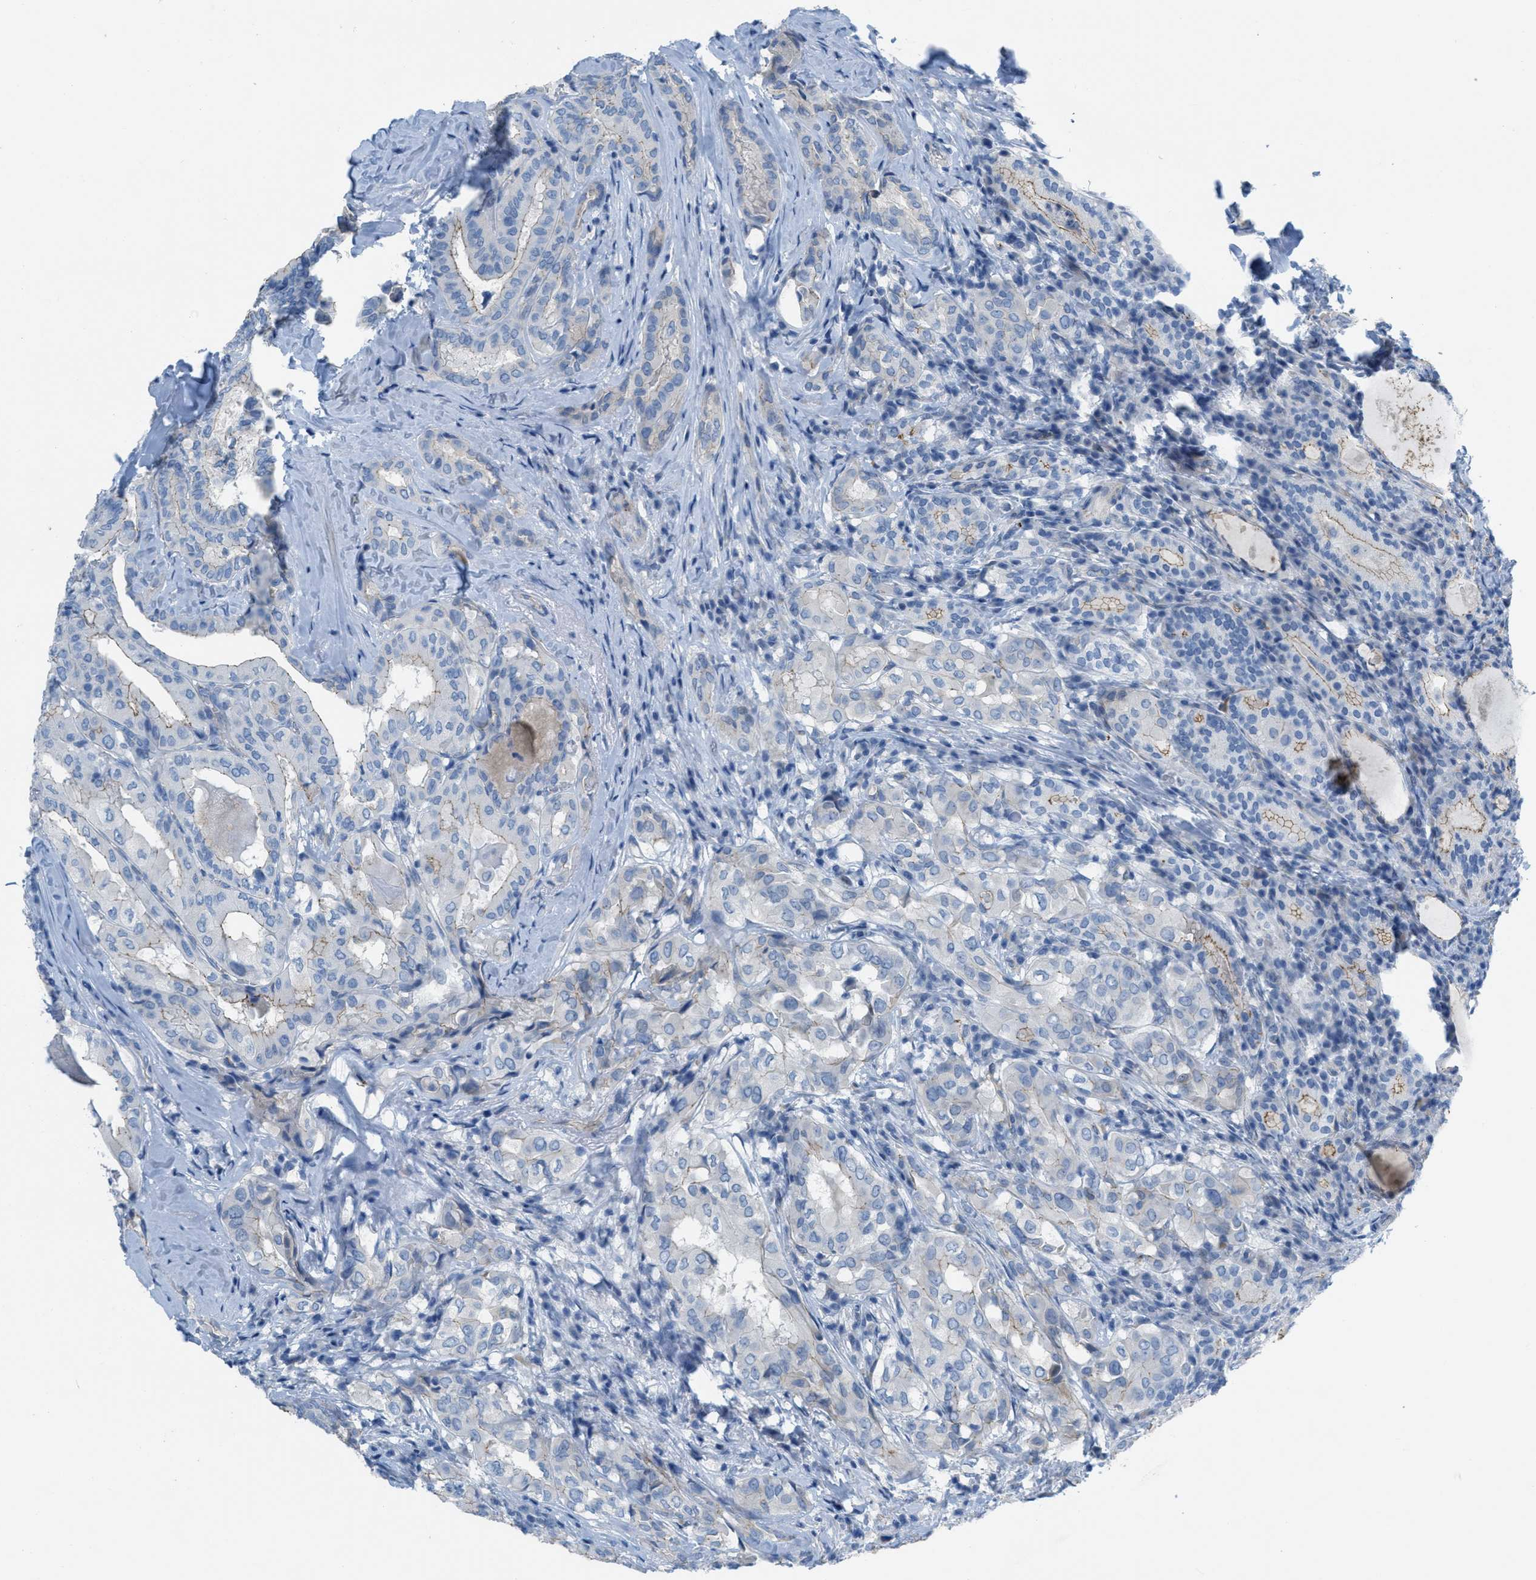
{"staining": {"intensity": "weak", "quantity": "<25%", "location": "cytoplasmic/membranous"}, "tissue": "thyroid cancer", "cell_type": "Tumor cells", "image_type": "cancer", "snomed": [{"axis": "morphology", "description": "Papillary adenocarcinoma, NOS"}, {"axis": "topography", "description": "Thyroid gland"}], "caption": "Papillary adenocarcinoma (thyroid) was stained to show a protein in brown. There is no significant expression in tumor cells.", "gene": "CRB3", "patient": {"sex": "female", "age": 42}}